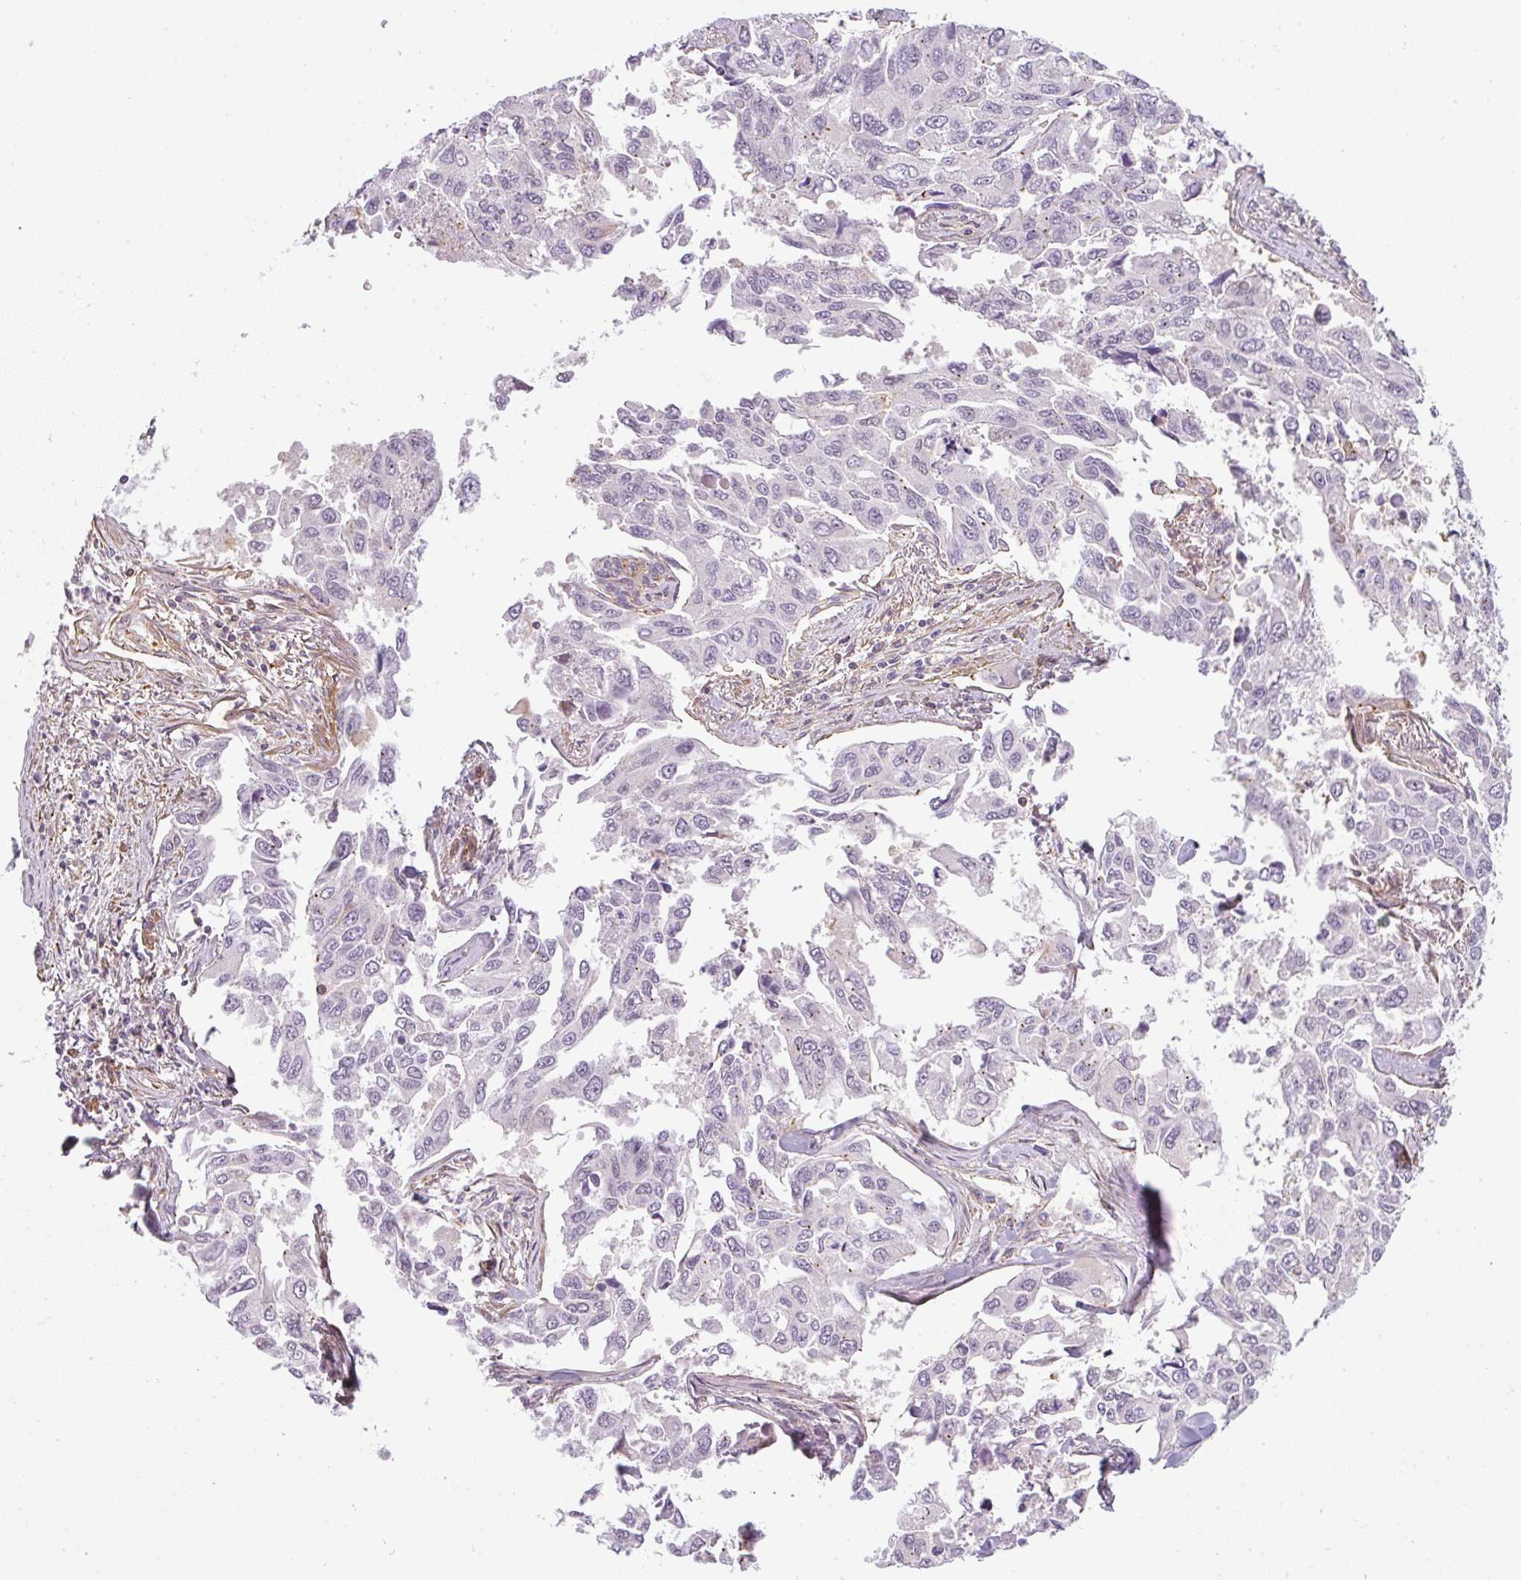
{"staining": {"intensity": "negative", "quantity": "none", "location": "none"}, "tissue": "lung cancer", "cell_type": "Tumor cells", "image_type": "cancer", "snomed": [{"axis": "morphology", "description": "Adenocarcinoma, NOS"}, {"axis": "topography", "description": "Lung"}], "caption": "Tumor cells are negative for brown protein staining in lung adenocarcinoma. (DAB (3,3'-diaminobenzidine) immunohistochemistry with hematoxylin counter stain).", "gene": "SULF1", "patient": {"sex": "male", "age": 64}}